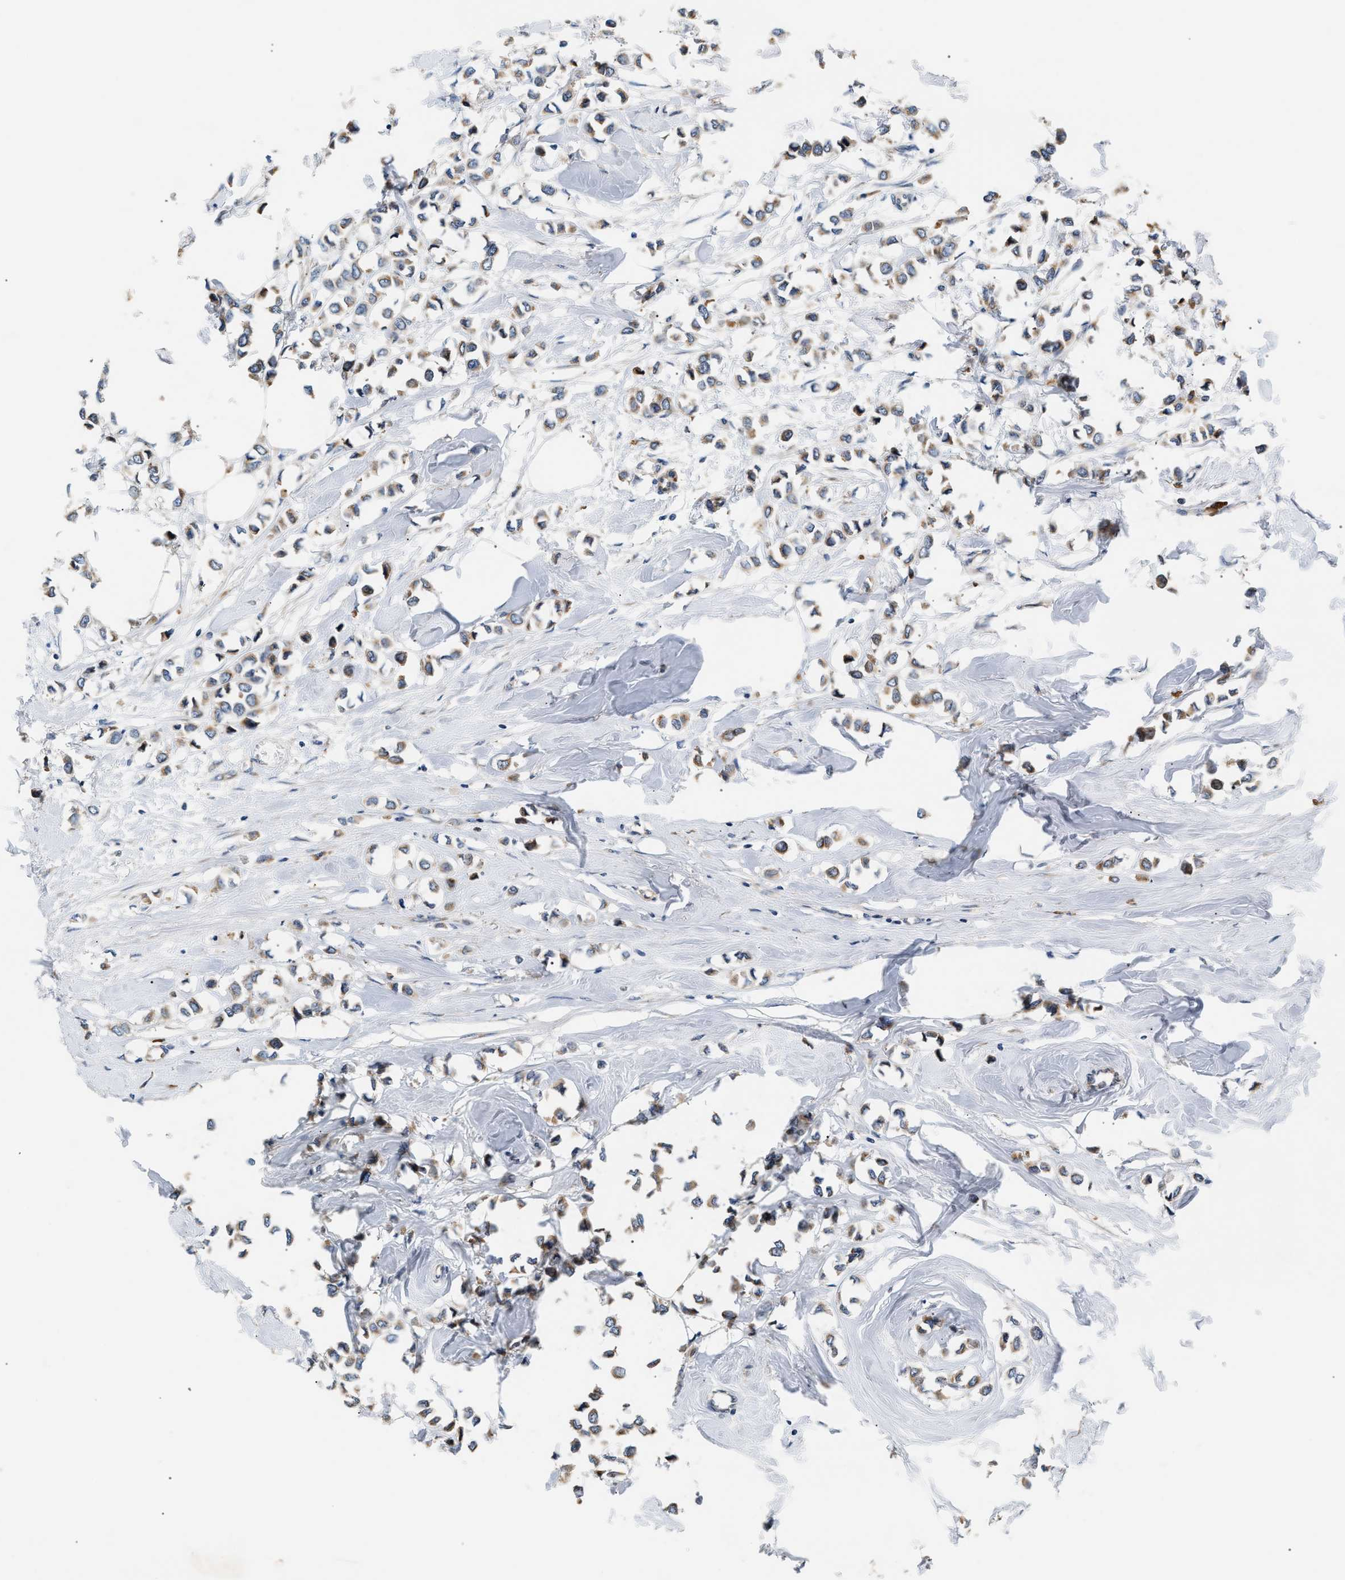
{"staining": {"intensity": "weak", "quantity": "25%-75%", "location": "cytoplasmic/membranous"}, "tissue": "breast cancer", "cell_type": "Tumor cells", "image_type": "cancer", "snomed": [{"axis": "morphology", "description": "Lobular carcinoma"}, {"axis": "topography", "description": "Breast"}], "caption": "Immunohistochemical staining of human lobular carcinoma (breast) demonstrates low levels of weak cytoplasmic/membranous protein positivity in approximately 25%-75% of tumor cells. Ihc stains the protein of interest in brown and the nuclei are stained blue.", "gene": "IFT74", "patient": {"sex": "female", "age": 51}}